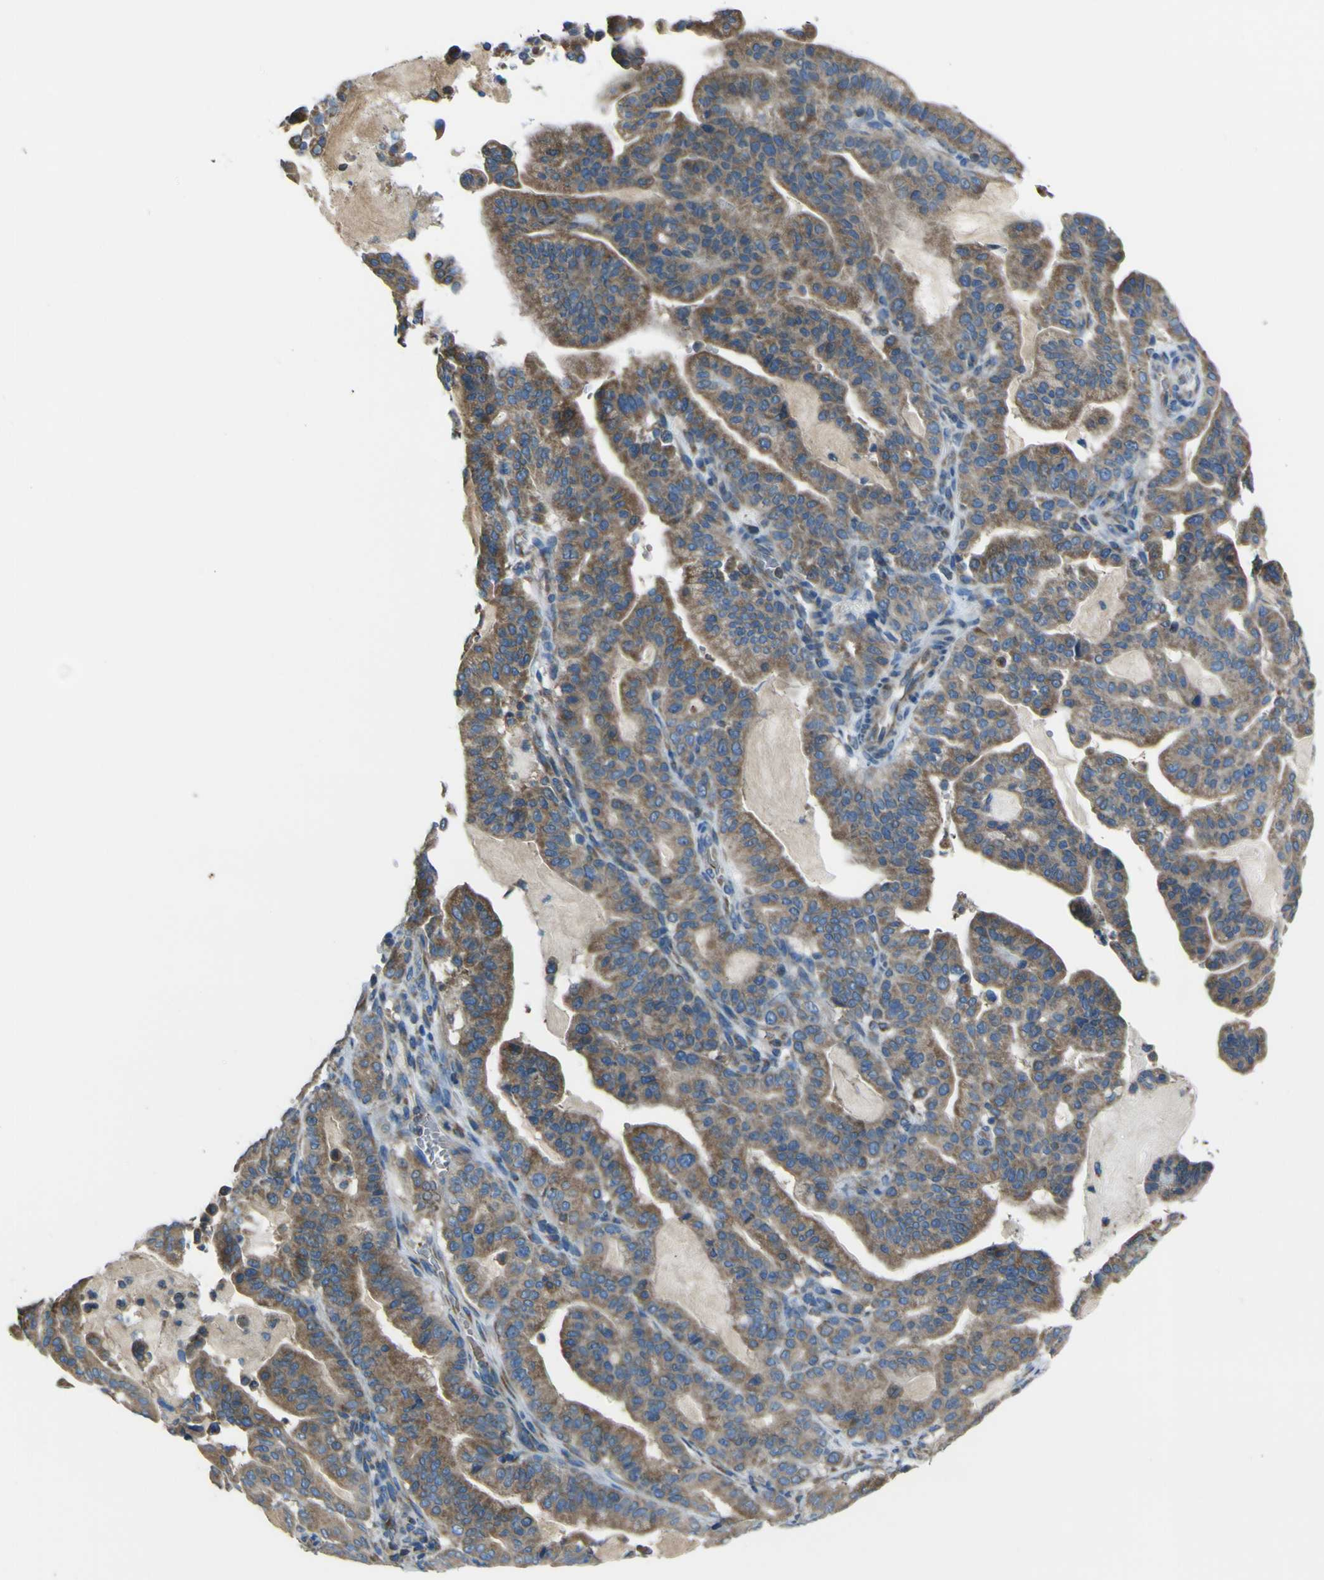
{"staining": {"intensity": "moderate", "quantity": ">75%", "location": "cytoplasmic/membranous"}, "tissue": "pancreatic cancer", "cell_type": "Tumor cells", "image_type": "cancer", "snomed": [{"axis": "morphology", "description": "Adenocarcinoma, NOS"}, {"axis": "topography", "description": "Pancreas"}], "caption": "Adenocarcinoma (pancreatic) stained for a protein (brown) reveals moderate cytoplasmic/membranous positive positivity in about >75% of tumor cells.", "gene": "STIM1", "patient": {"sex": "male", "age": 63}}